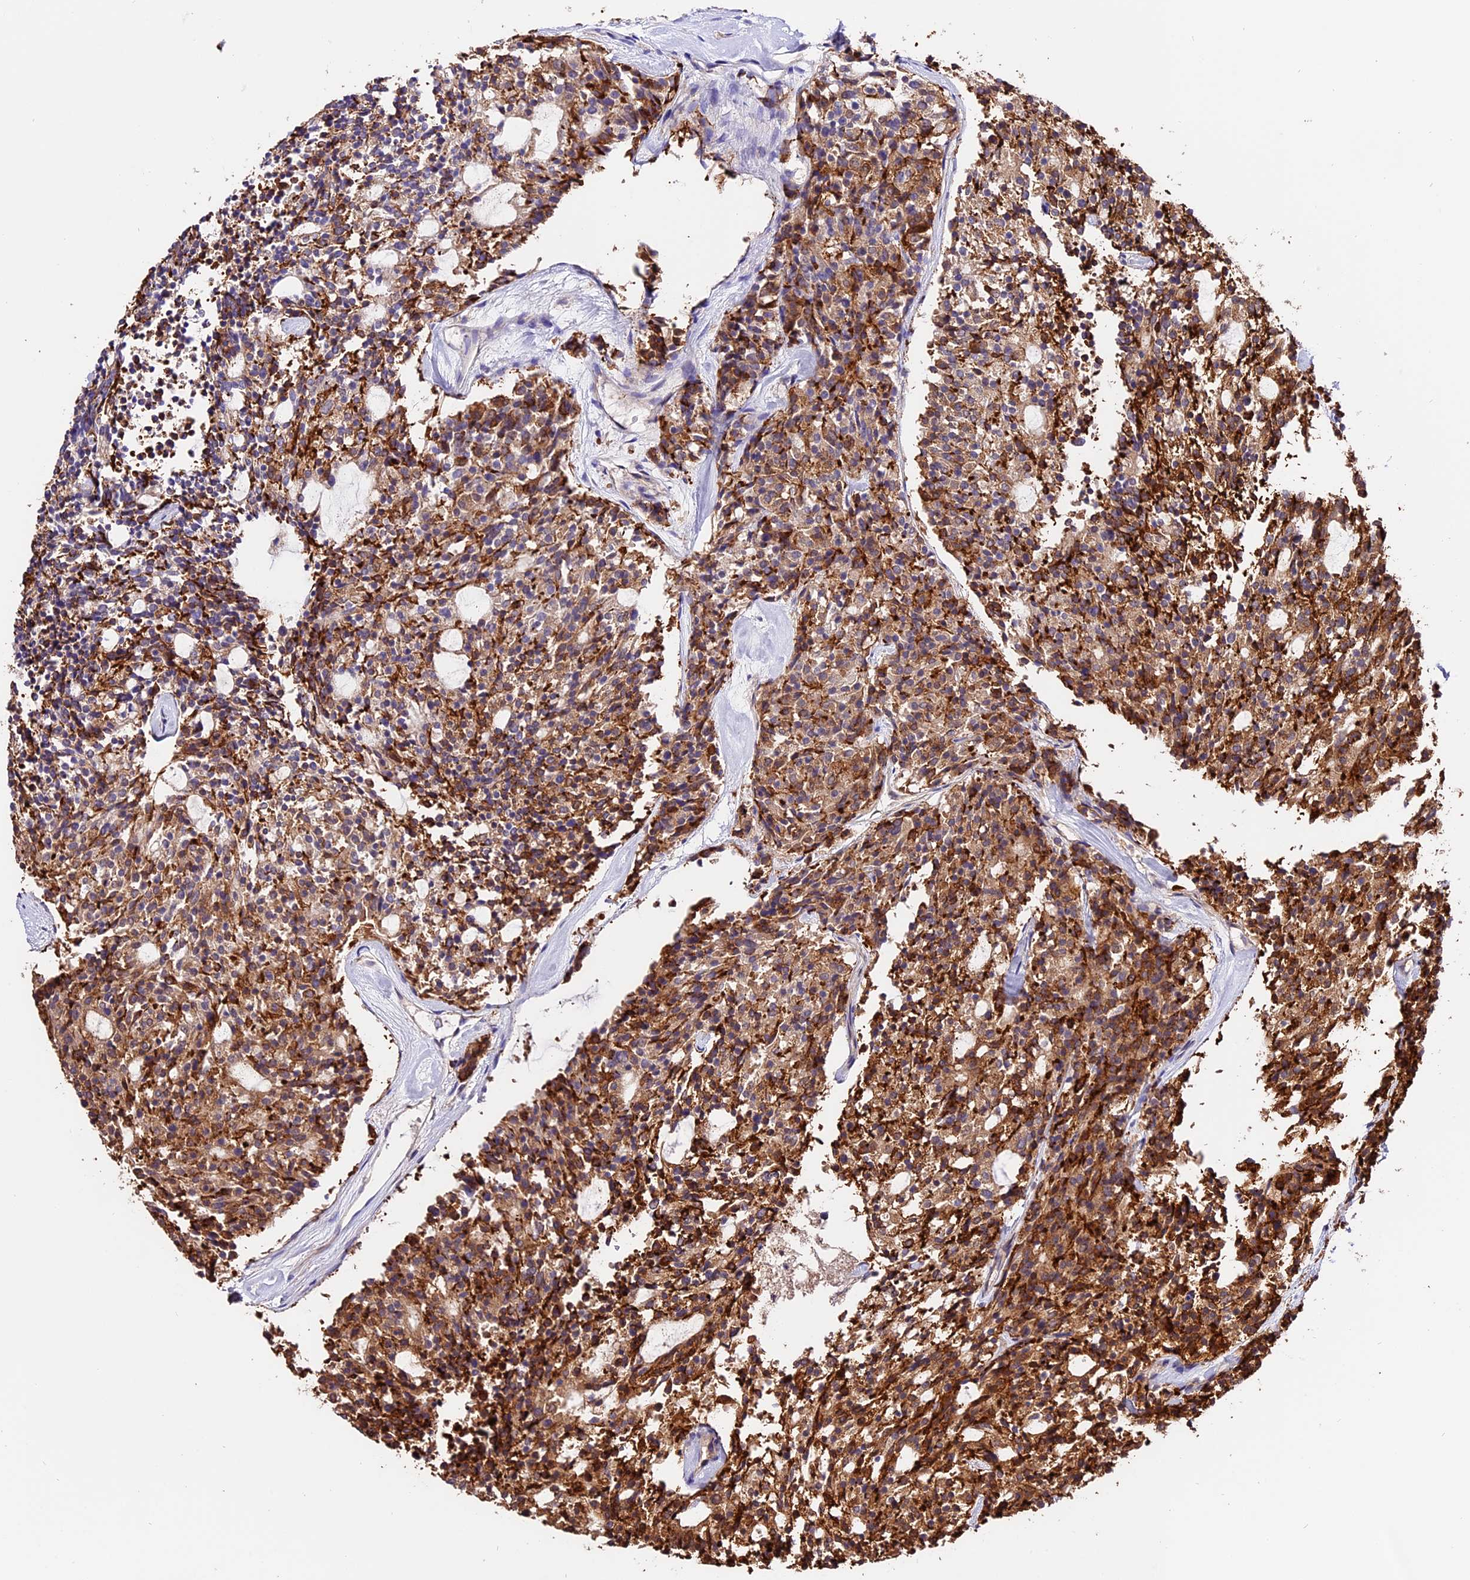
{"staining": {"intensity": "moderate", "quantity": ">75%", "location": "cytoplasmic/membranous"}, "tissue": "carcinoid", "cell_type": "Tumor cells", "image_type": "cancer", "snomed": [{"axis": "morphology", "description": "Carcinoid, malignant, NOS"}, {"axis": "topography", "description": "Pancreas"}], "caption": "Carcinoid stained with a brown dye exhibits moderate cytoplasmic/membranous positive expression in approximately >75% of tumor cells.", "gene": "CES3", "patient": {"sex": "female", "age": 54}}